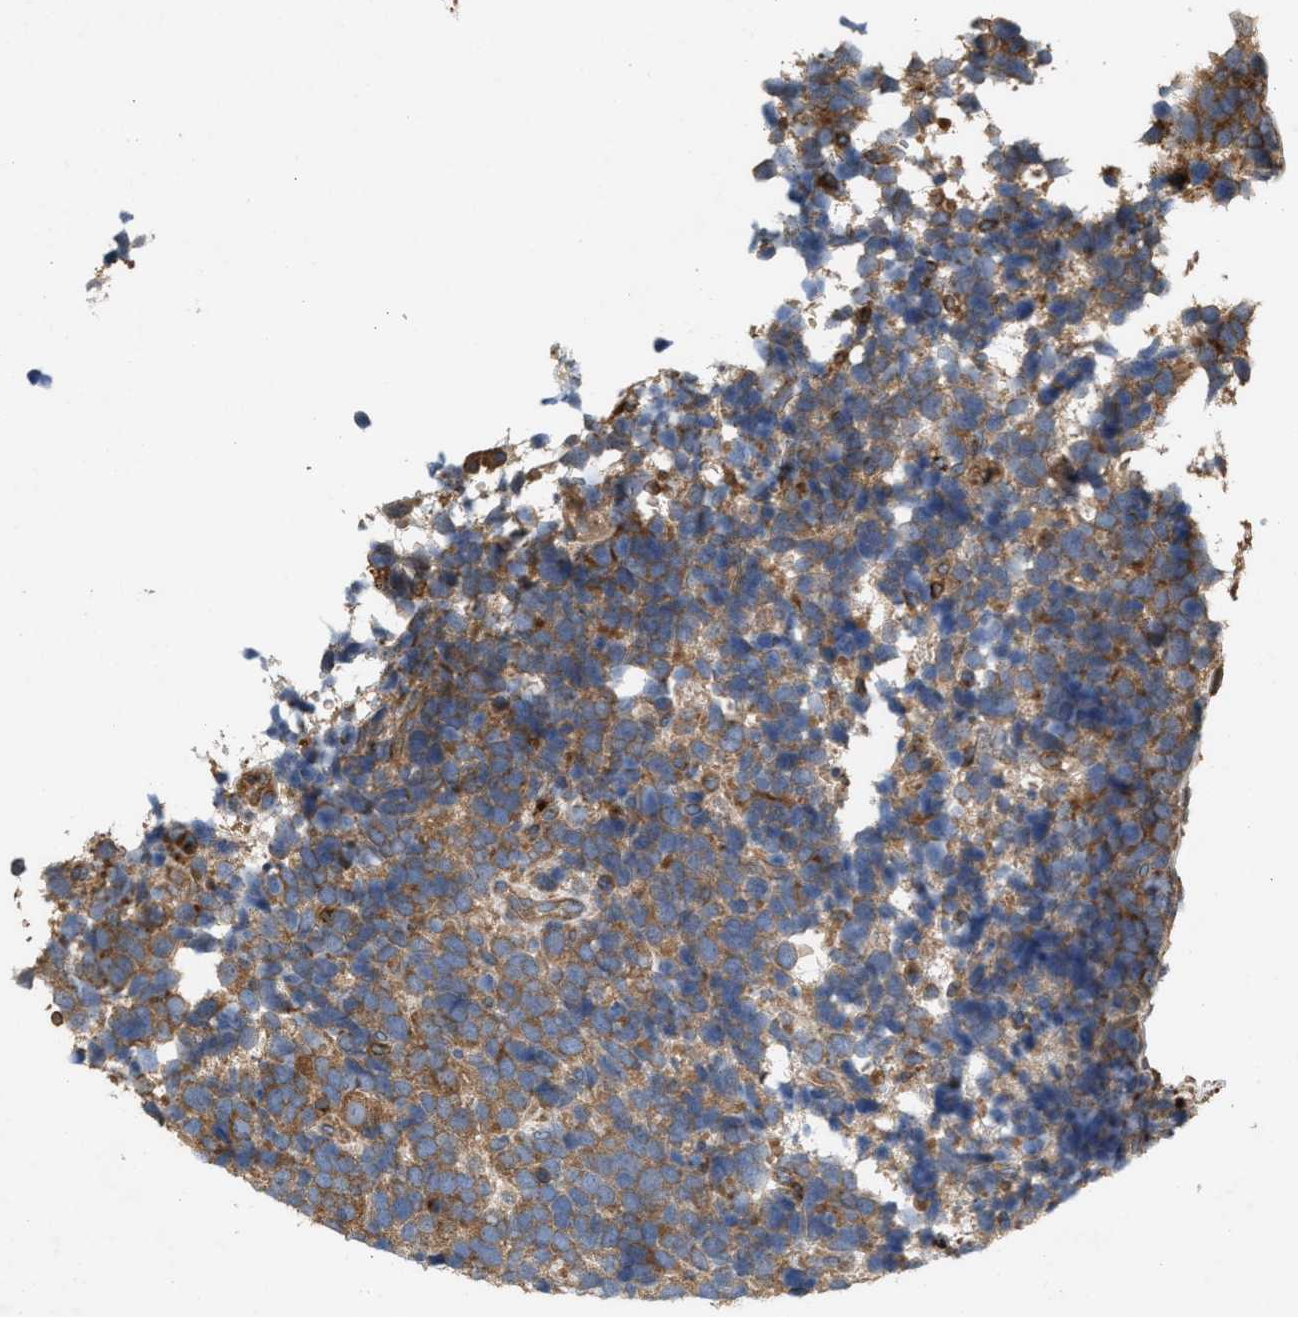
{"staining": {"intensity": "moderate", "quantity": ">75%", "location": "cytoplasmic/membranous"}, "tissue": "urothelial cancer", "cell_type": "Tumor cells", "image_type": "cancer", "snomed": [{"axis": "morphology", "description": "Urothelial carcinoma, High grade"}, {"axis": "topography", "description": "Urinary bladder"}], "caption": "There is medium levels of moderate cytoplasmic/membranous expression in tumor cells of urothelial cancer, as demonstrated by immunohistochemical staining (brown color).", "gene": "GCC1", "patient": {"sex": "female", "age": 82}}